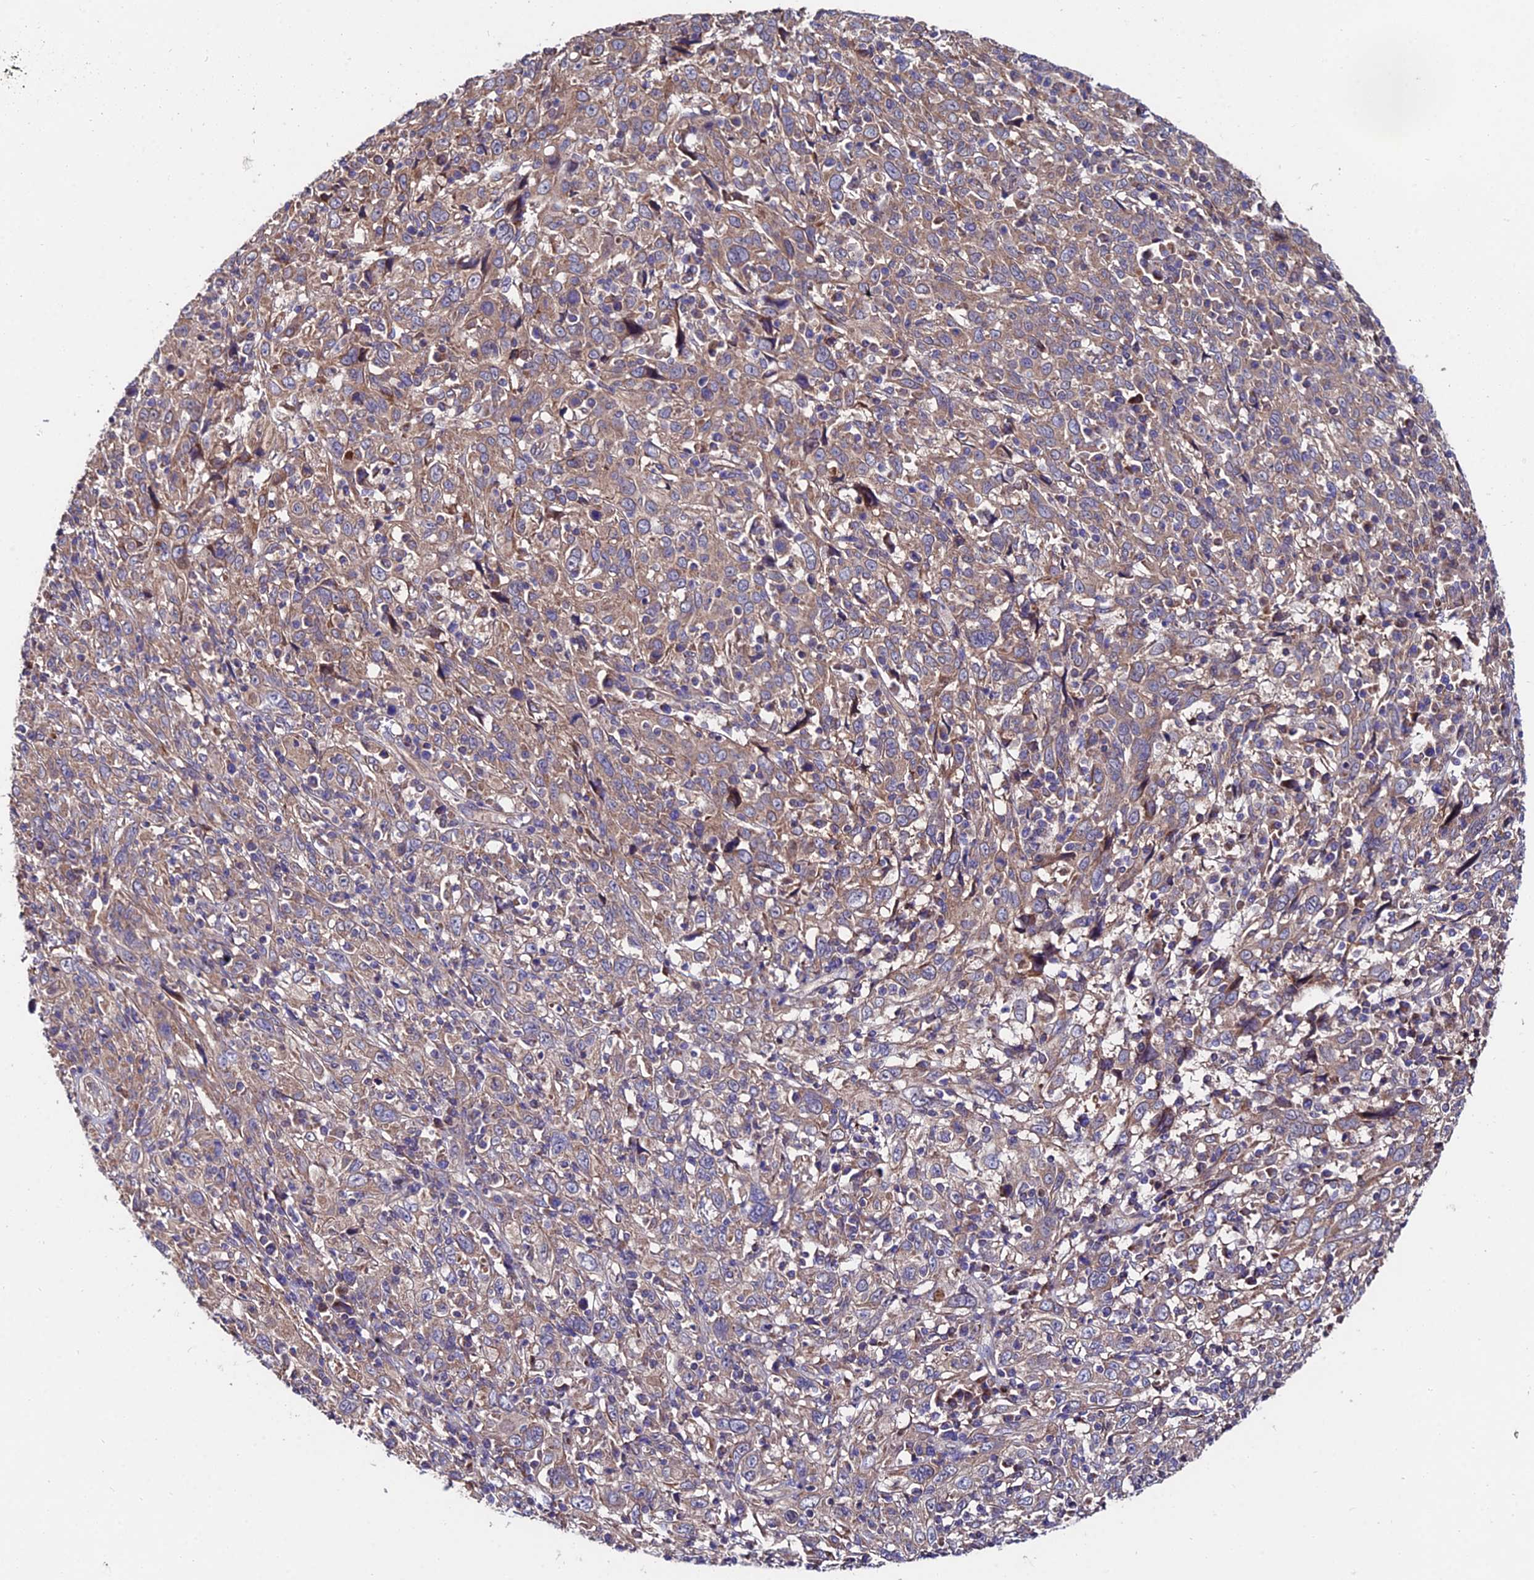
{"staining": {"intensity": "weak", "quantity": "25%-75%", "location": "cytoplasmic/membranous"}, "tissue": "cervical cancer", "cell_type": "Tumor cells", "image_type": "cancer", "snomed": [{"axis": "morphology", "description": "Squamous cell carcinoma, NOS"}, {"axis": "topography", "description": "Cervix"}], "caption": "DAB (3,3'-diaminobenzidine) immunohistochemical staining of human cervical squamous cell carcinoma shows weak cytoplasmic/membranous protein positivity in about 25%-75% of tumor cells.", "gene": "CDC37L1", "patient": {"sex": "female", "age": 46}}